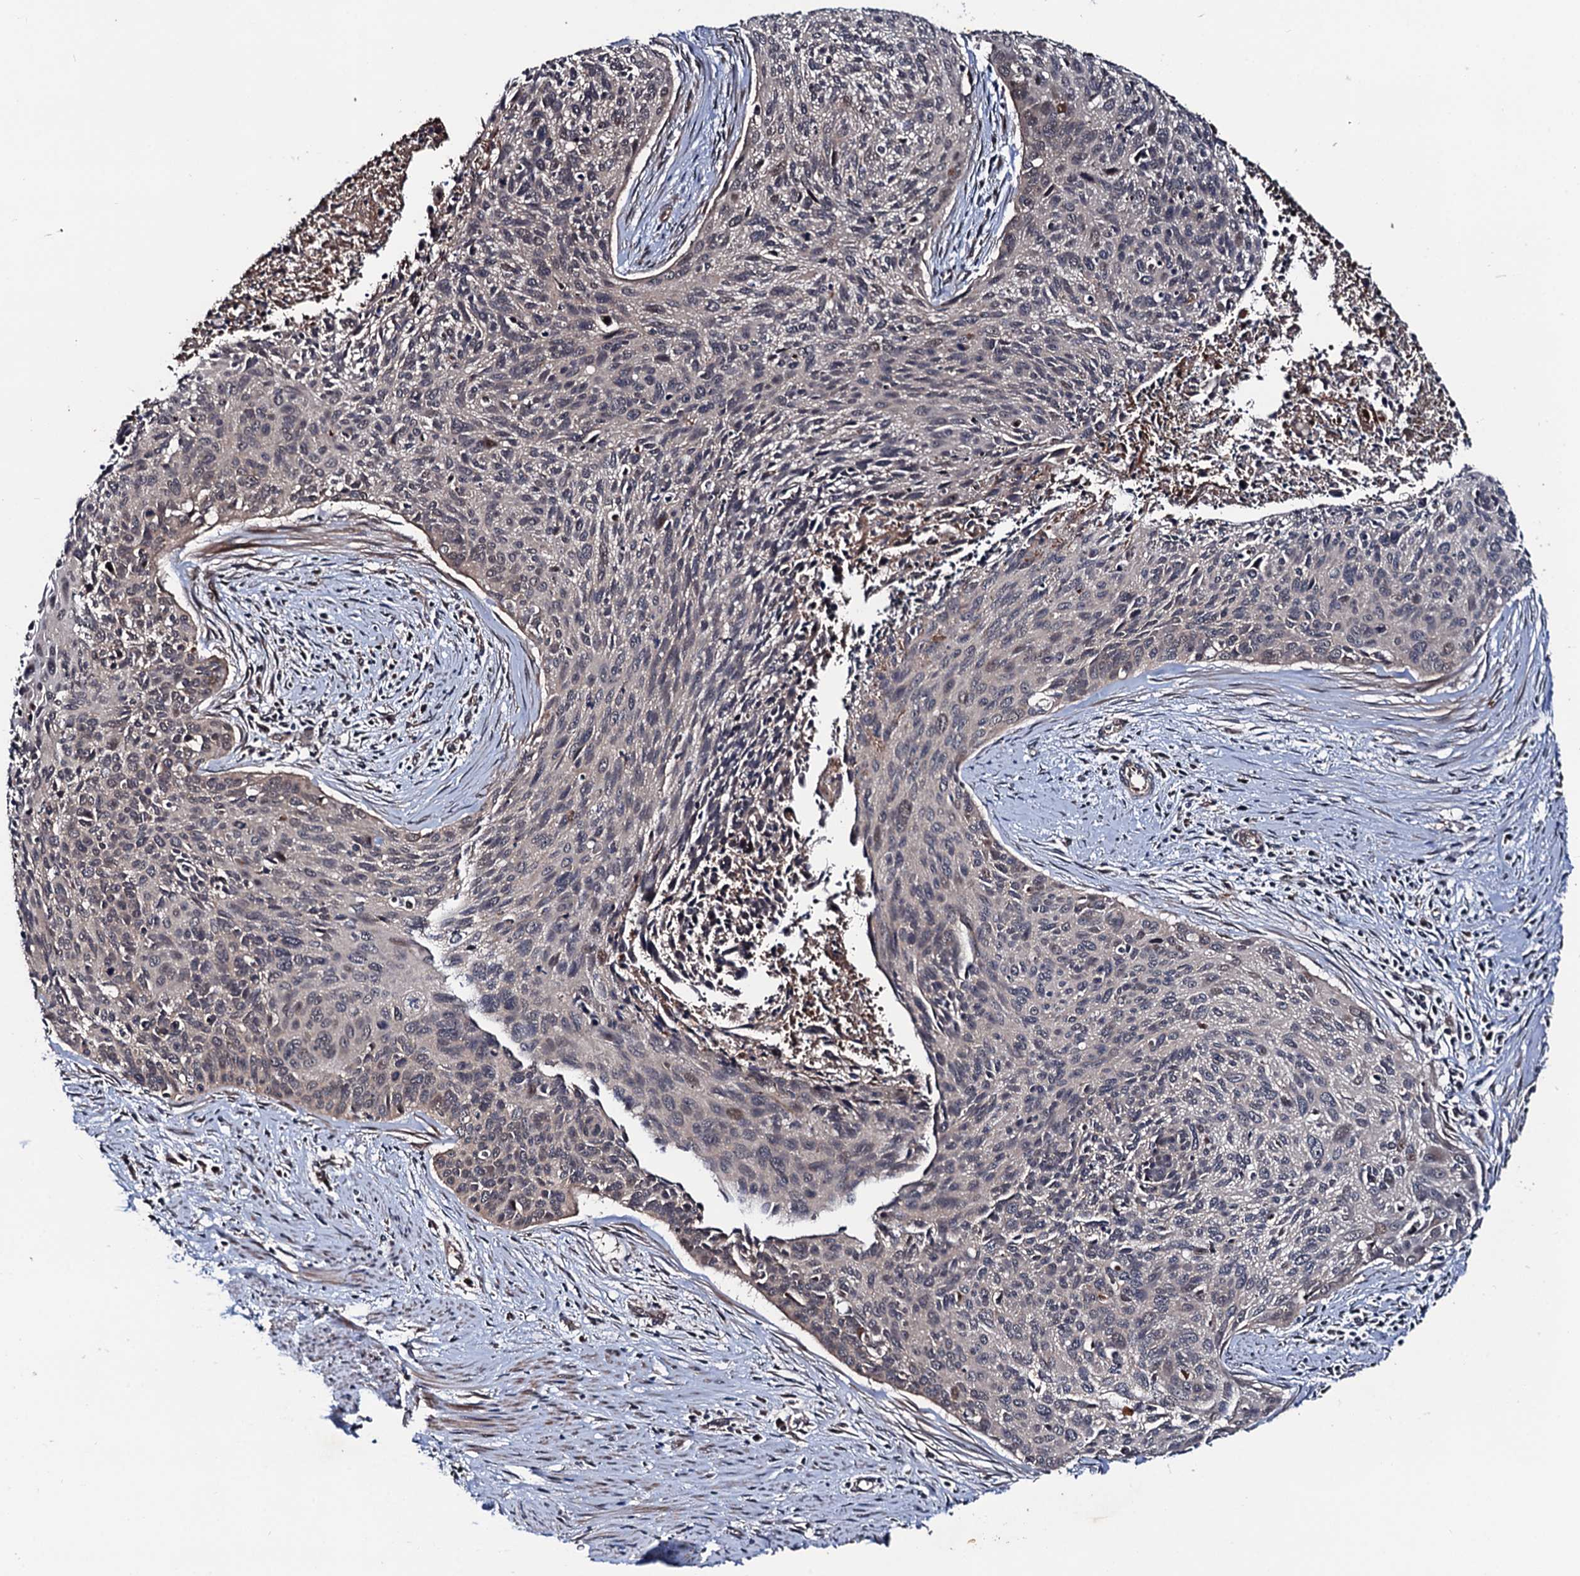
{"staining": {"intensity": "negative", "quantity": "none", "location": "none"}, "tissue": "cervical cancer", "cell_type": "Tumor cells", "image_type": "cancer", "snomed": [{"axis": "morphology", "description": "Squamous cell carcinoma, NOS"}, {"axis": "topography", "description": "Cervix"}], "caption": "High power microscopy micrograph of an immunohistochemistry histopathology image of squamous cell carcinoma (cervical), revealing no significant staining in tumor cells.", "gene": "NAA16", "patient": {"sex": "female", "age": 55}}